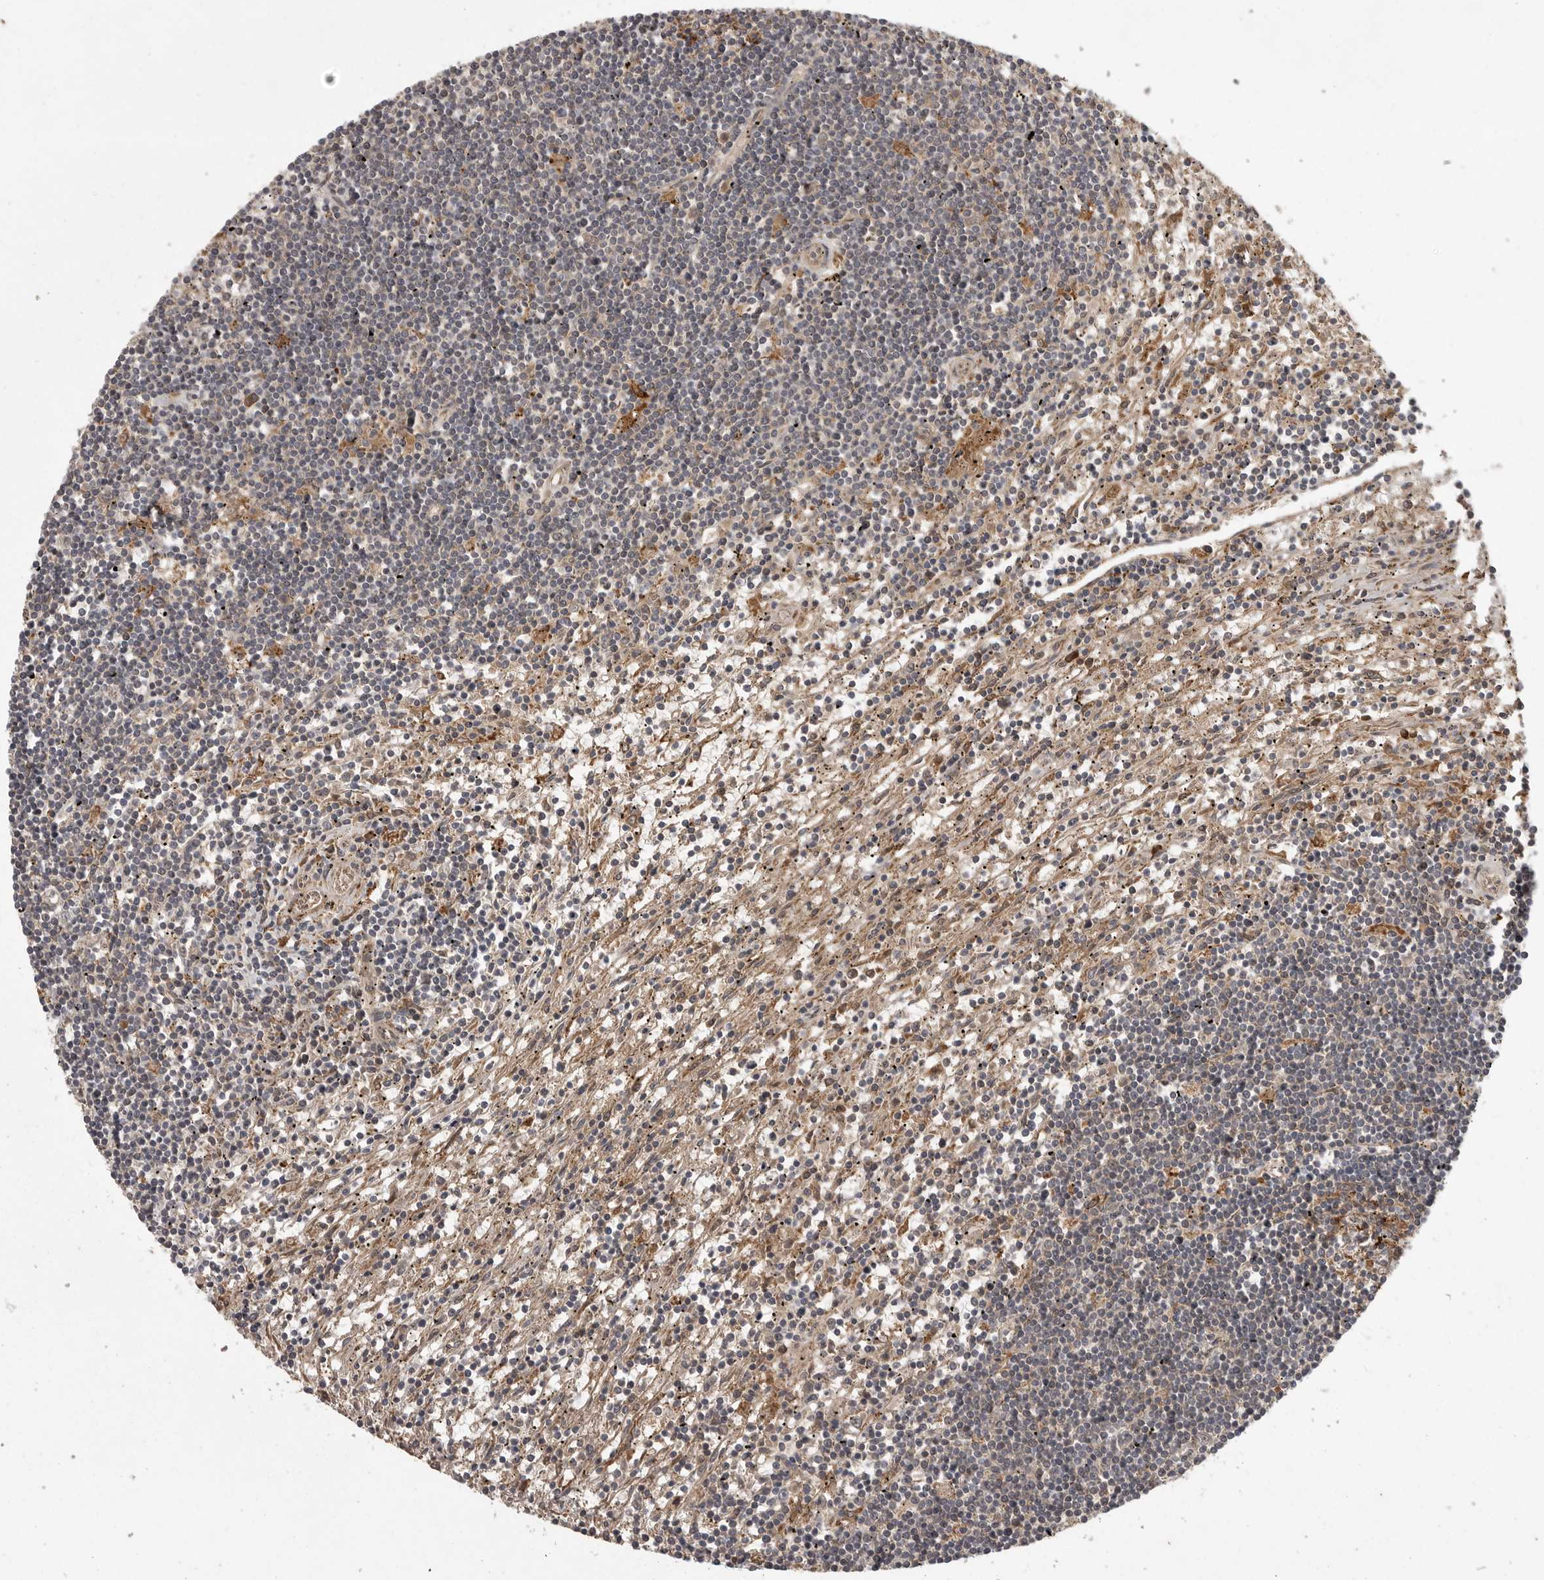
{"staining": {"intensity": "negative", "quantity": "none", "location": "none"}, "tissue": "lymphoma", "cell_type": "Tumor cells", "image_type": "cancer", "snomed": [{"axis": "morphology", "description": "Malignant lymphoma, non-Hodgkin's type, Low grade"}, {"axis": "topography", "description": "Spleen"}], "caption": "Immunohistochemical staining of human malignant lymphoma, non-Hodgkin's type (low-grade) displays no significant staining in tumor cells.", "gene": "GPR31", "patient": {"sex": "male", "age": 76}}